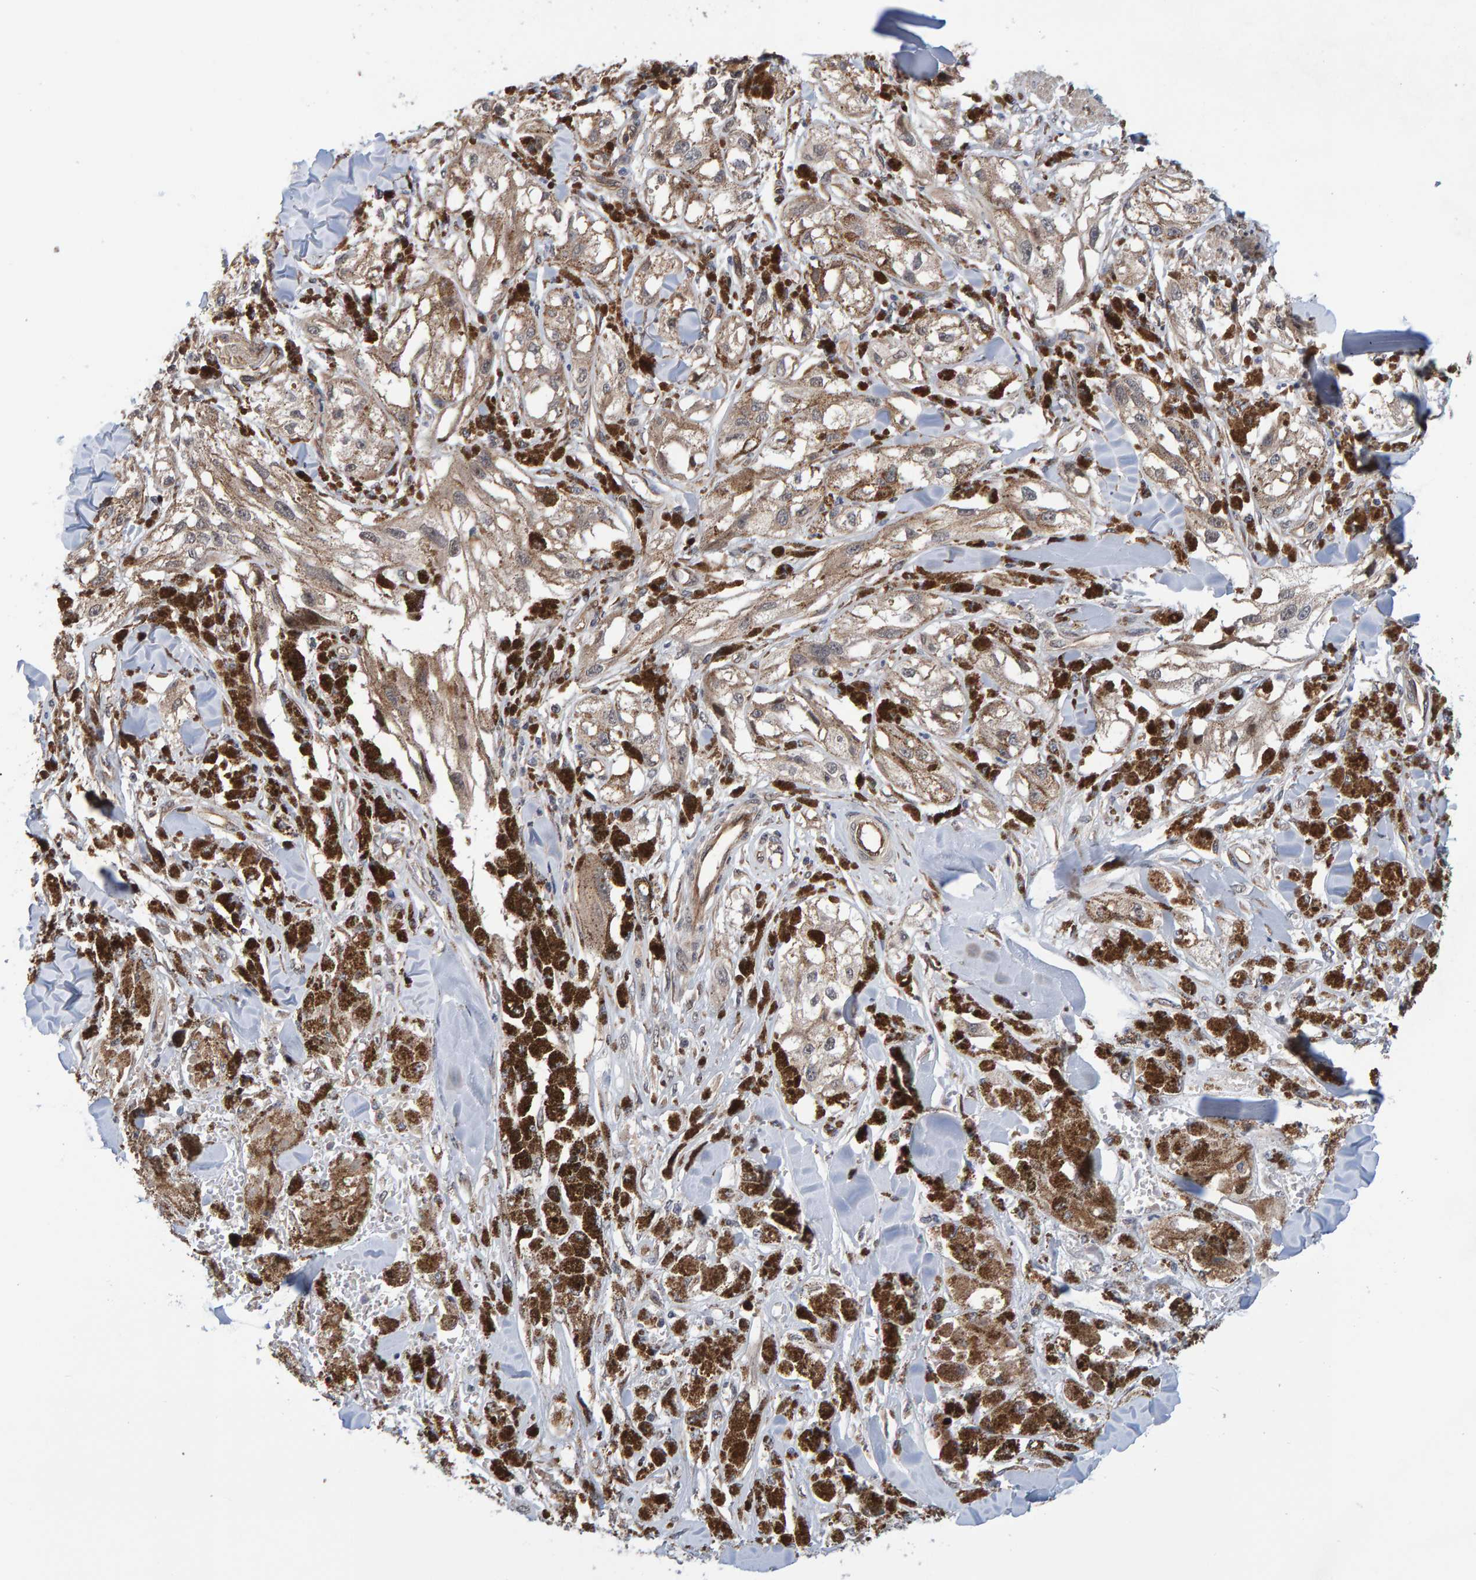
{"staining": {"intensity": "moderate", "quantity": ">75%", "location": "cytoplasmic/membranous"}, "tissue": "melanoma", "cell_type": "Tumor cells", "image_type": "cancer", "snomed": [{"axis": "morphology", "description": "Malignant melanoma, NOS"}, {"axis": "topography", "description": "Skin"}], "caption": "Moderate cytoplasmic/membranous protein staining is seen in about >75% of tumor cells in melanoma. (DAB (3,3'-diaminobenzidine) = brown stain, brightfield microscopy at high magnification).", "gene": "SCRN2", "patient": {"sex": "male", "age": 88}}